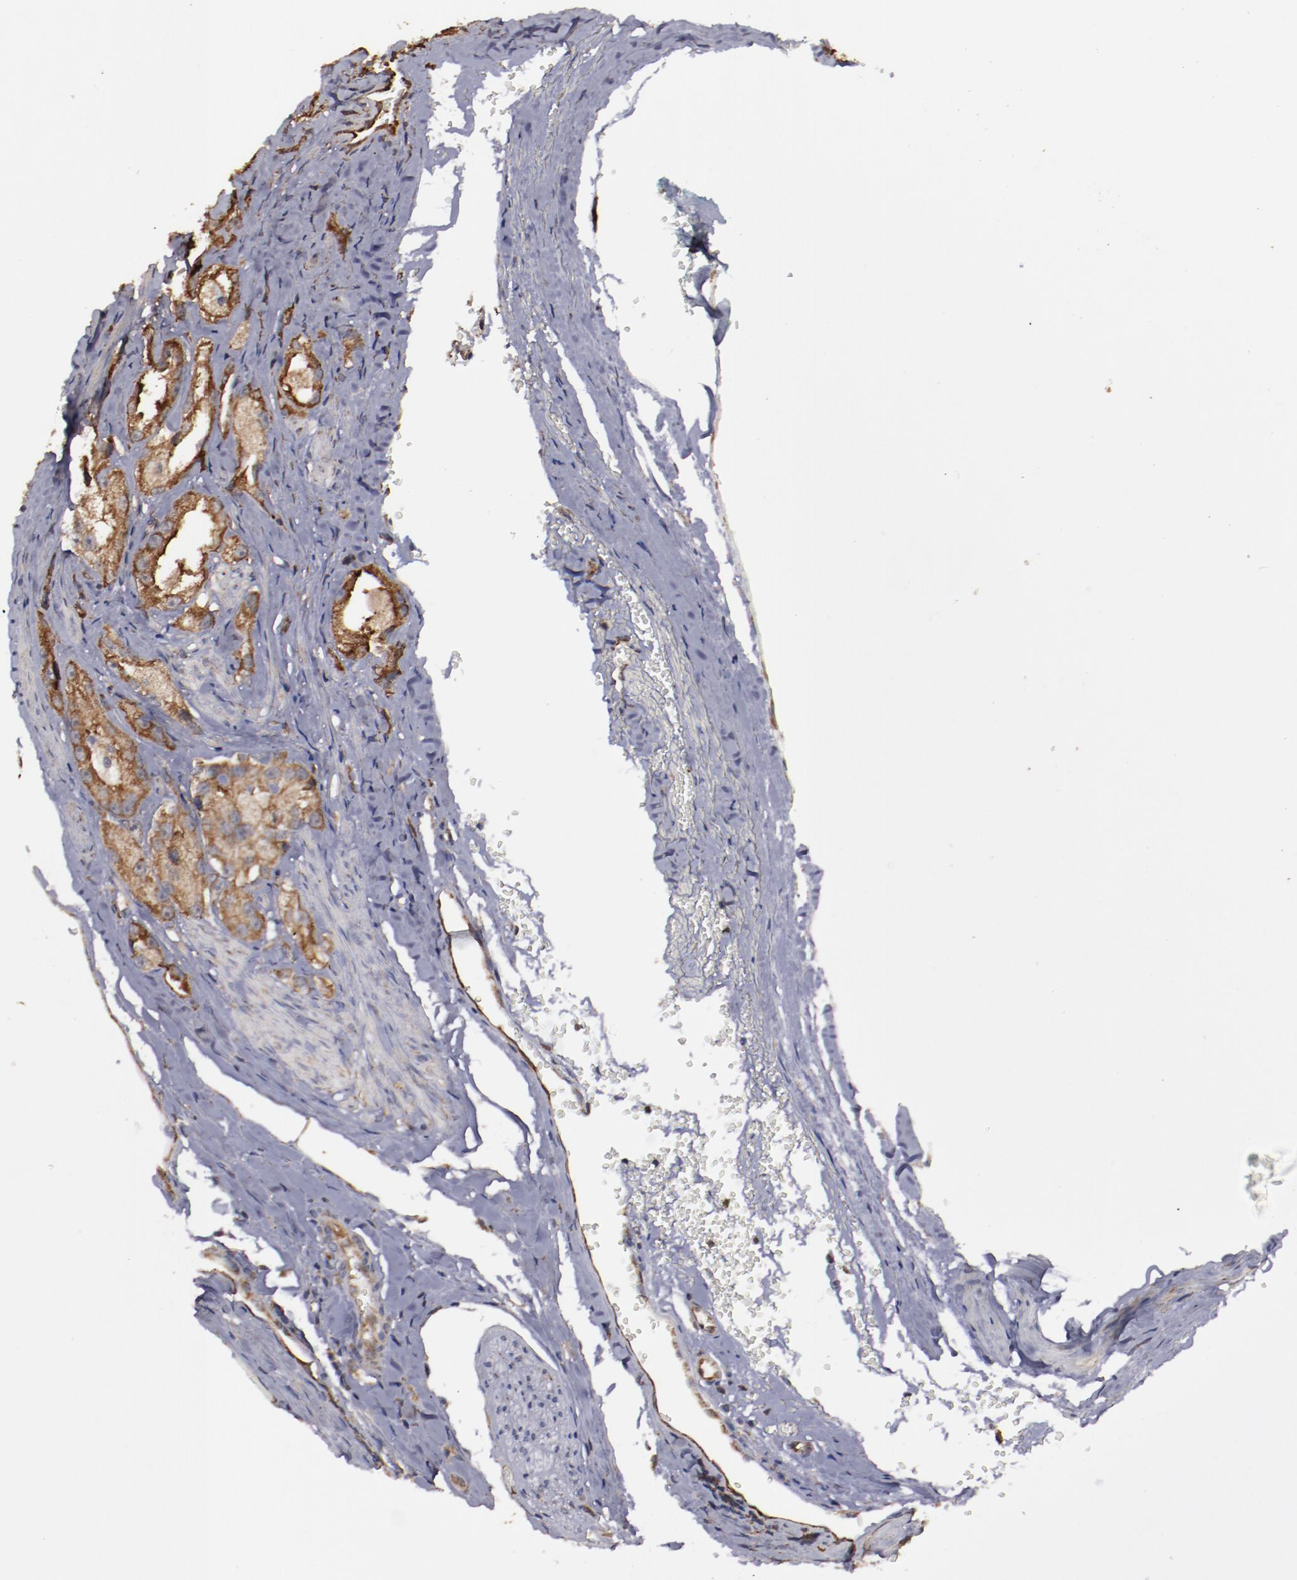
{"staining": {"intensity": "moderate", "quantity": ">75%", "location": "cytoplasmic/membranous"}, "tissue": "prostate cancer", "cell_type": "Tumor cells", "image_type": "cancer", "snomed": [{"axis": "morphology", "description": "Adenocarcinoma, High grade"}, {"axis": "topography", "description": "Prostate"}], "caption": "A photomicrograph of prostate cancer (adenocarcinoma (high-grade)) stained for a protein shows moderate cytoplasmic/membranous brown staining in tumor cells.", "gene": "RPS4Y1", "patient": {"sex": "male", "age": 63}}